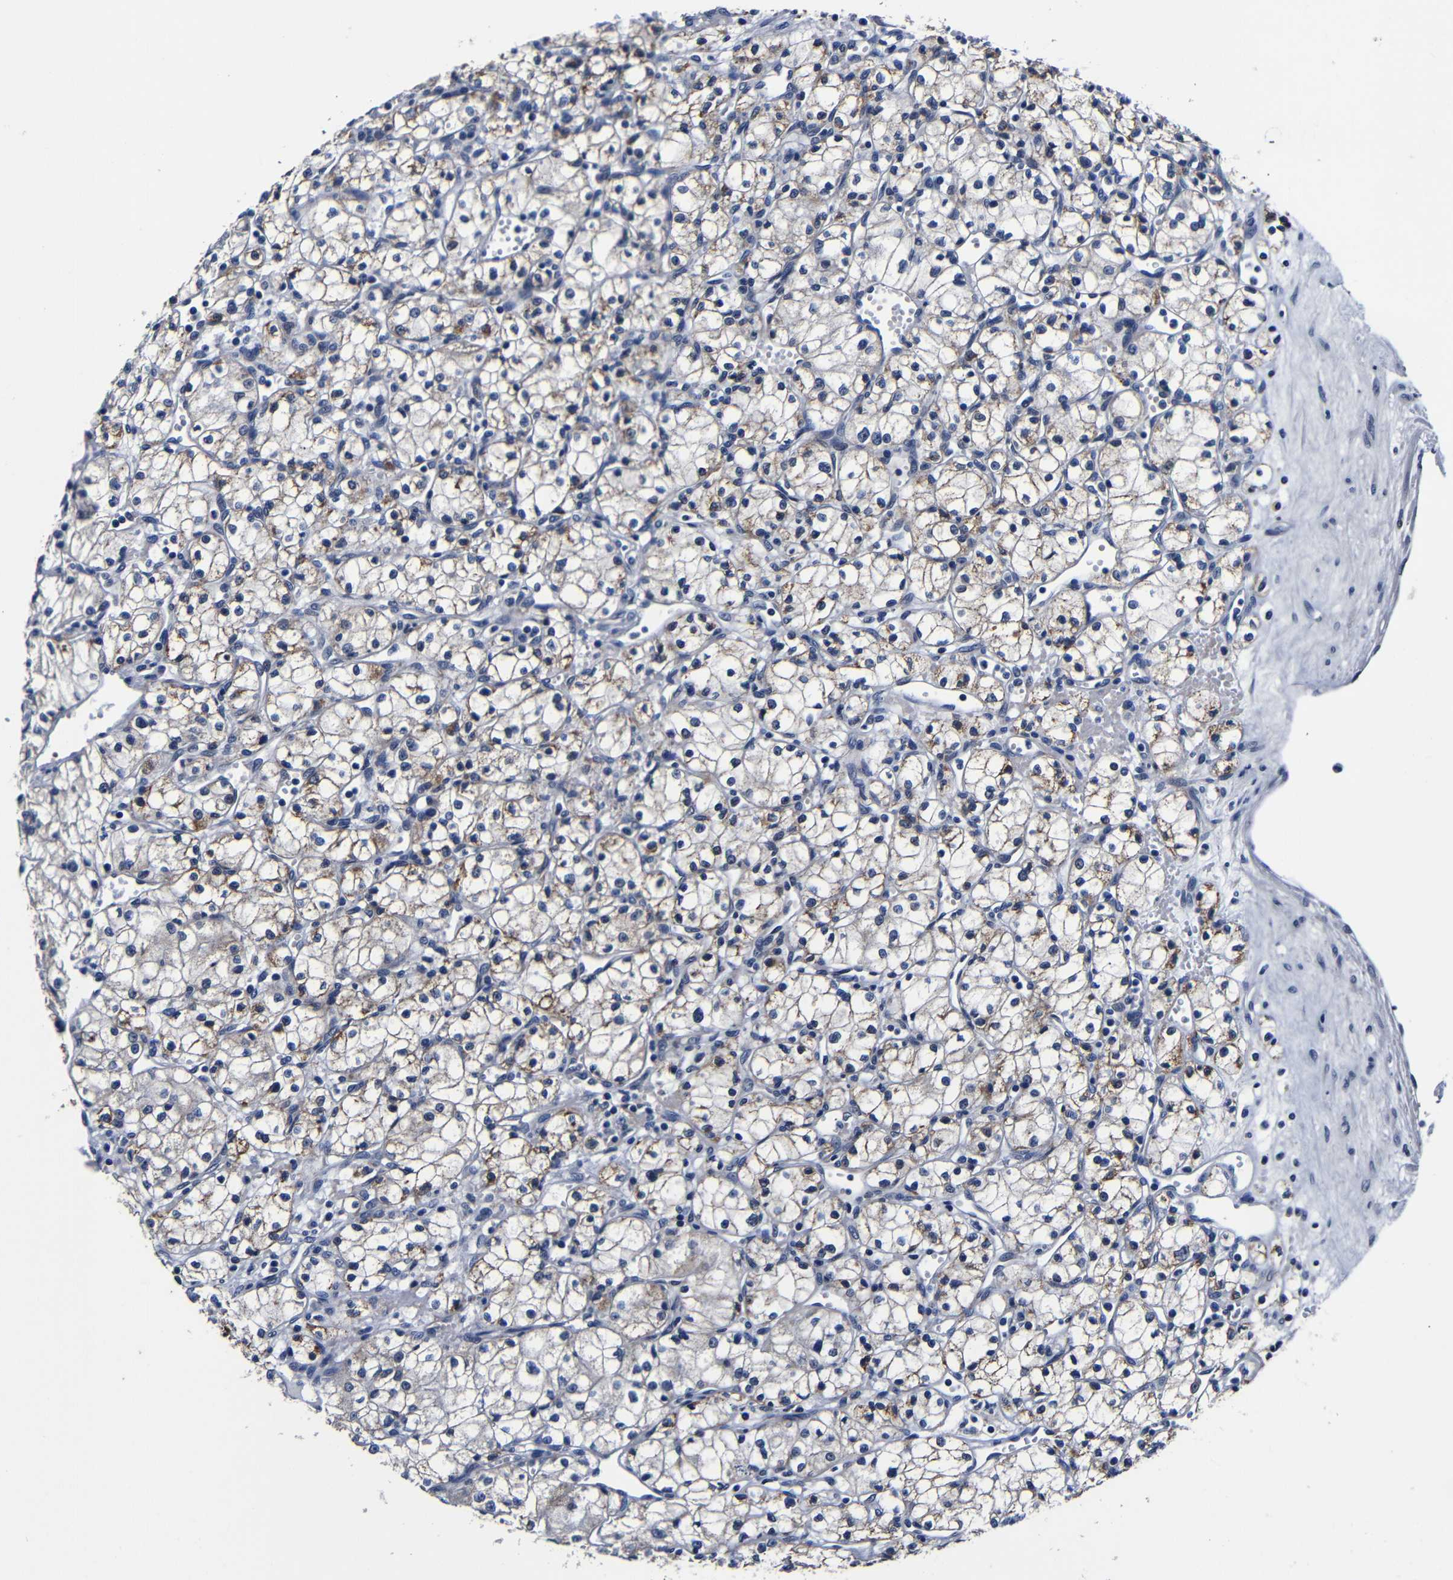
{"staining": {"intensity": "moderate", "quantity": "<25%", "location": "cytoplasmic/membranous"}, "tissue": "renal cancer", "cell_type": "Tumor cells", "image_type": "cancer", "snomed": [{"axis": "morphology", "description": "Normal tissue, NOS"}, {"axis": "morphology", "description": "Adenocarcinoma, NOS"}, {"axis": "topography", "description": "Kidney"}], "caption": "Renal cancer (adenocarcinoma) stained with immunohistochemistry (IHC) demonstrates moderate cytoplasmic/membranous expression in about <25% of tumor cells.", "gene": "DEPP1", "patient": {"sex": "male", "age": 59}}